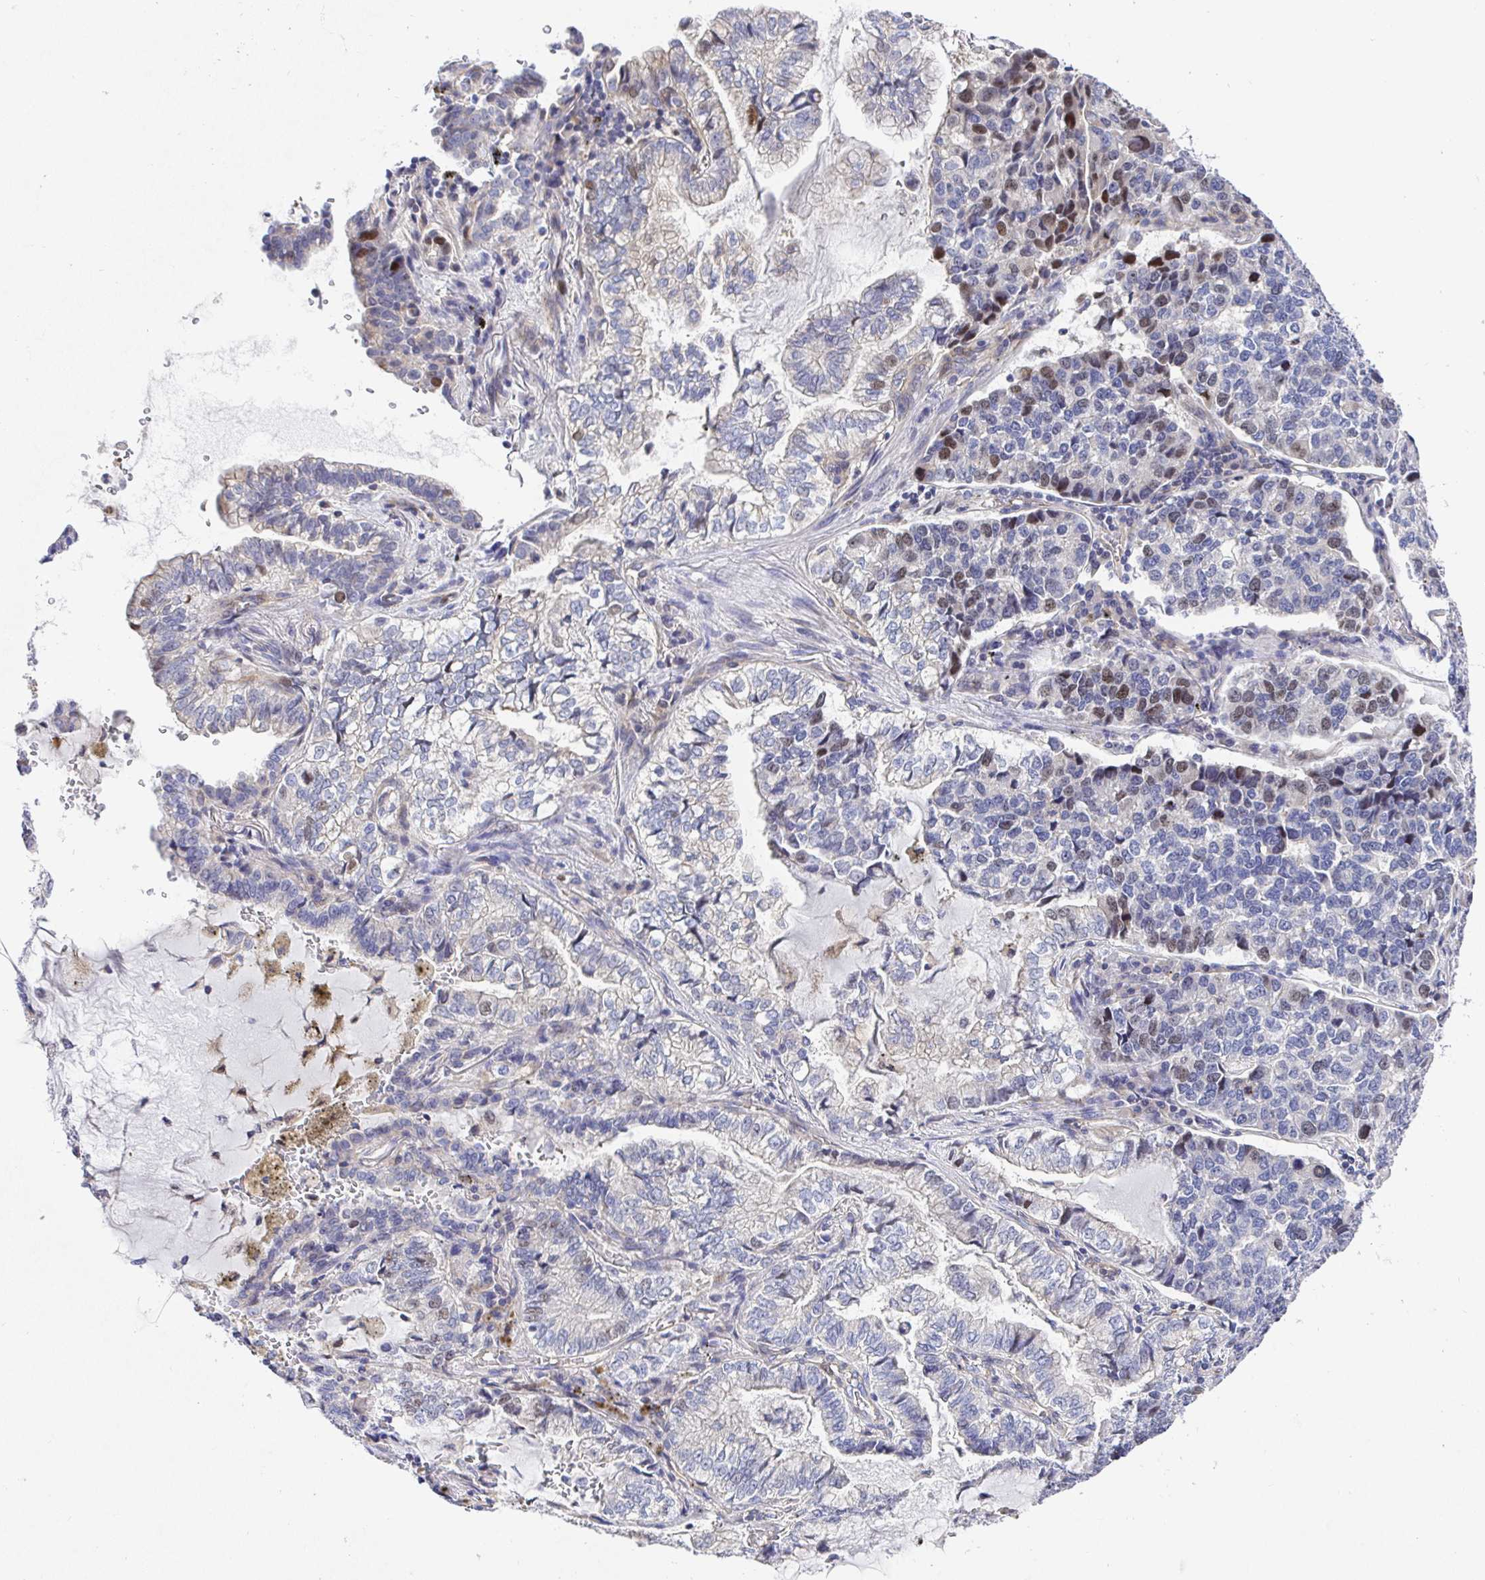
{"staining": {"intensity": "weak", "quantity": "<25%", "location": "nuclear"}, "tissue": "lung cancer", "cell_type": "Tumor cells", "image_type": "cancer", "snomed": [{"axis": "morphology", "description": "Adenocarcinoma, NOS"}, {"axis": "topography", "description": "Lymph node"}, {"axis": "topography", "description": "Lung"}], "caption": "This is an IHC image of lung cancer (adenocarcinoma). There is no expression in tumor cells.", "gene": "TIMELESS", "patient": {"sex": "male", "age": 66}}